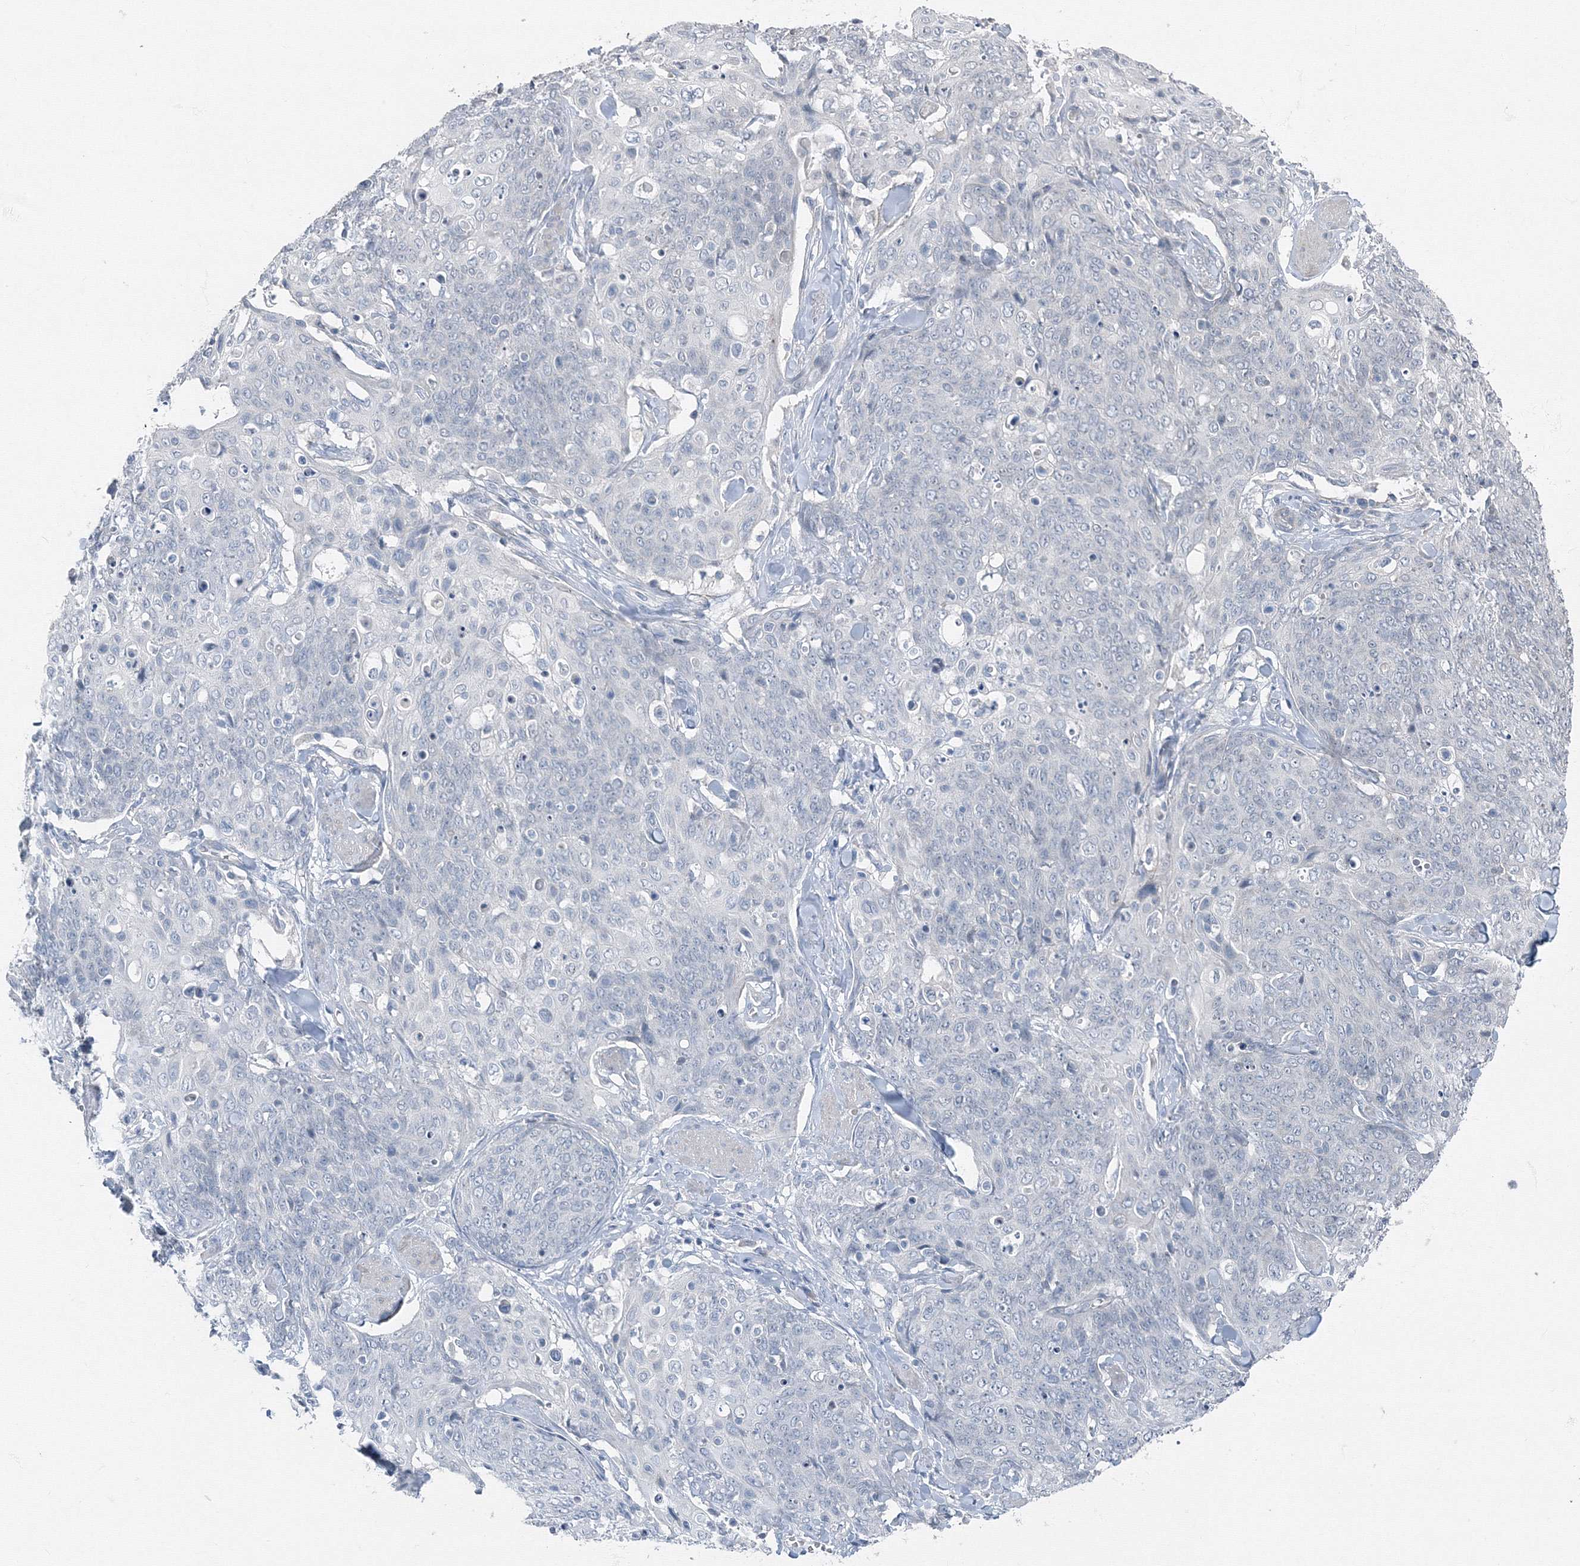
{"staining": {"intensity": "negative", "quantity": "none", "location": "none"}, "tissue": "skin cancer", "cell_type": "Tumor cells", "image_type": "cancer", "snomed": [{"axis": "morphology", "description": "Squamous cell carcinoma, NOS"}, {"axis": "topography", "description": "Skin"}, {"axis": "topography", "description": "Vulva"}], "caption": "DAB (3,3'-diaminobenzidine) immunohistochemical staining of human skin cancer (squamous cell carcinoma) exhibits no significant positivity in tumor cells. (DAB (3,3'-diaminobenzidine) IHC with hematoxylin counter stain).", "gene": "AASDH", "patient": {"sex": "female", "age": 85}}